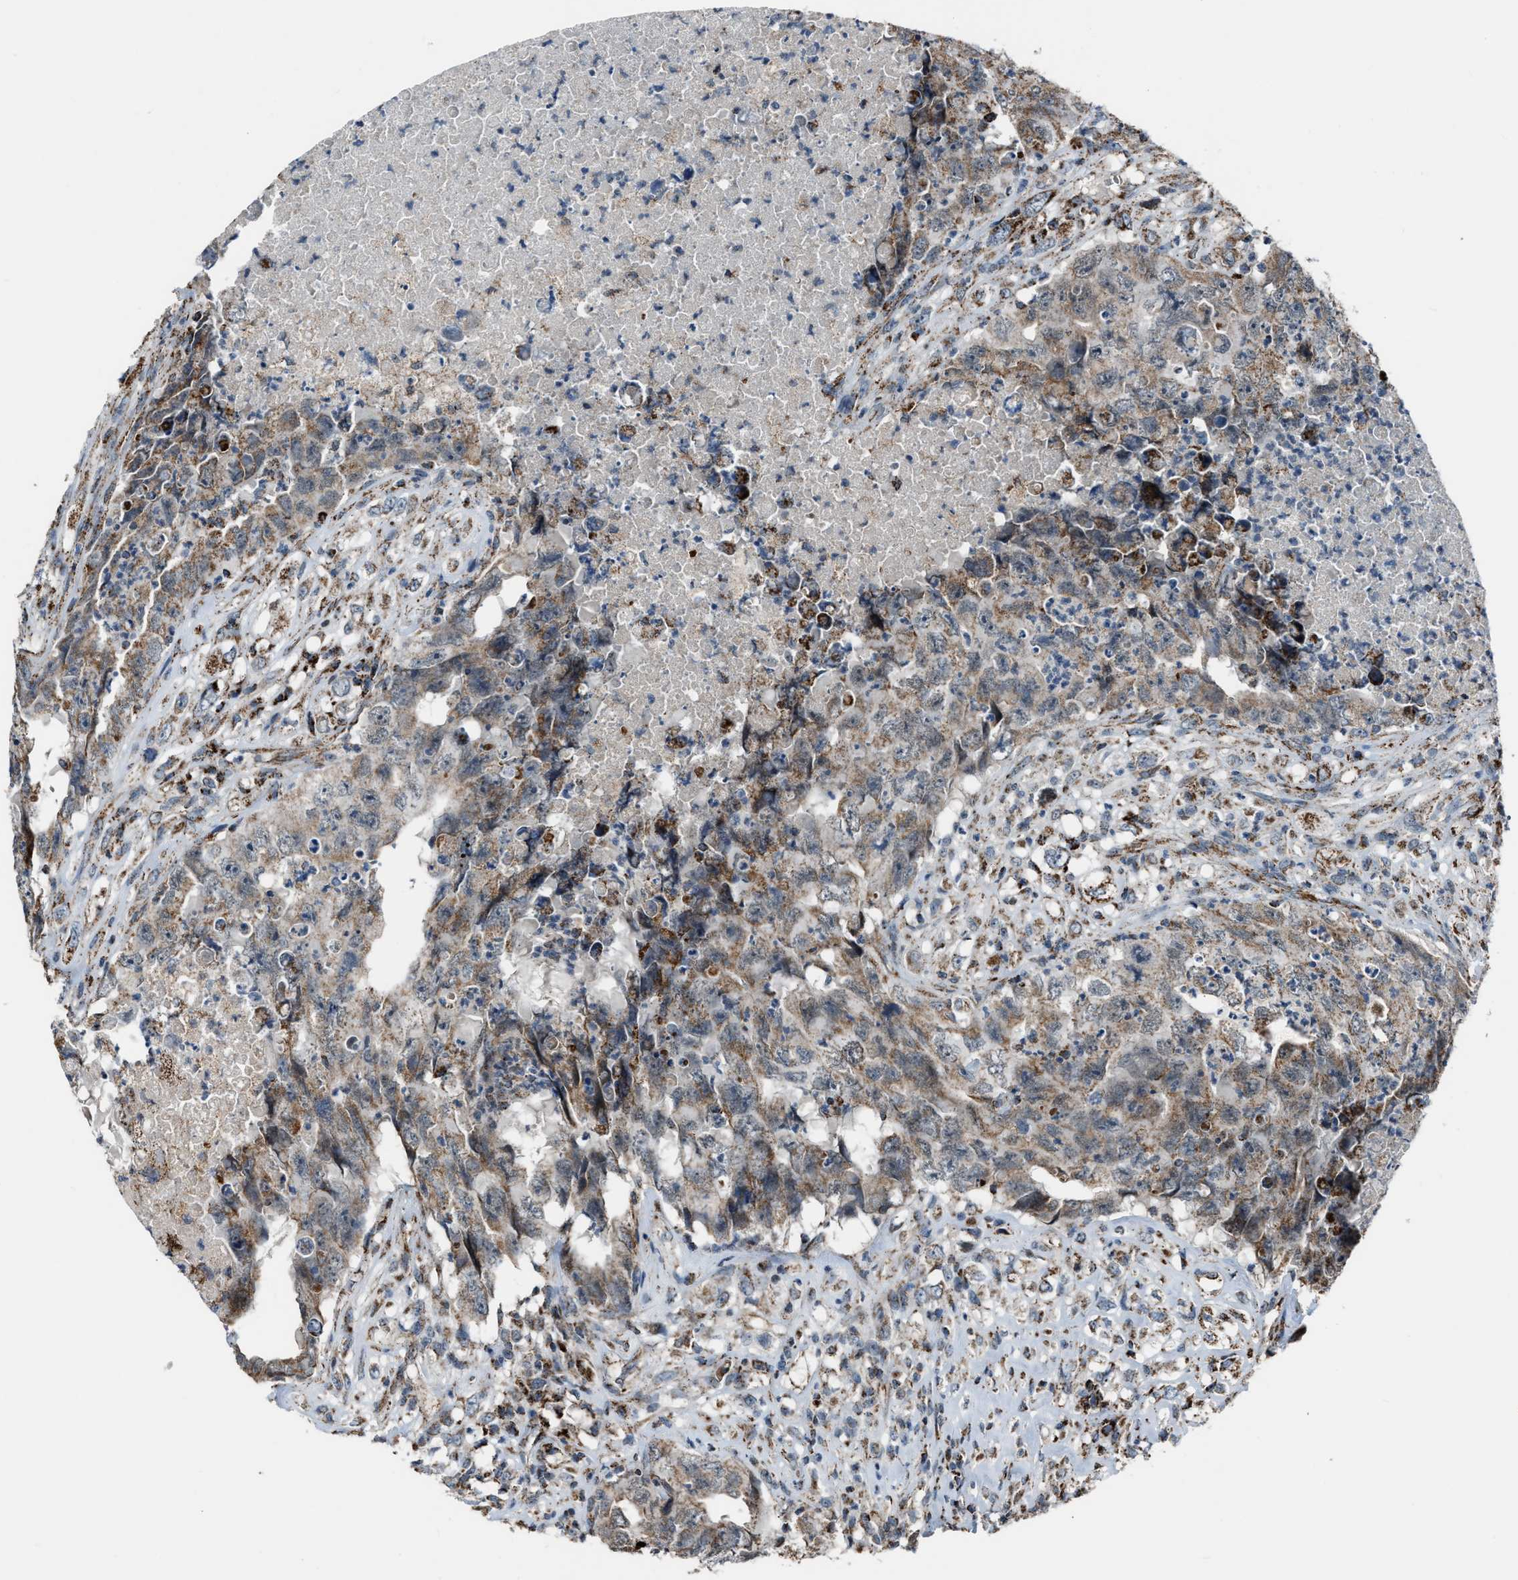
{"staining": {"intensity": "weak", "quantity": ">75%", "location": "cytoplasmic/membranous"}, "tissue": "testis cancer", "cell_type": "Tumor cells", "image_type": "cancer", "snomed": [{"axis": "morphology", "description": "Carcinoma, Embryonal, NOS"}, {"axis": "topography", "description": "Testis"}], "caption": "Approximately >75% of tumor cells in human embryonal carcinoma (testis) reveal weak cytoplasmic/membranous protein expression as visualized by brown immunohistochemical staining.", "gene": "CHN2", "patient": {"sex": "male", "age": 32}}